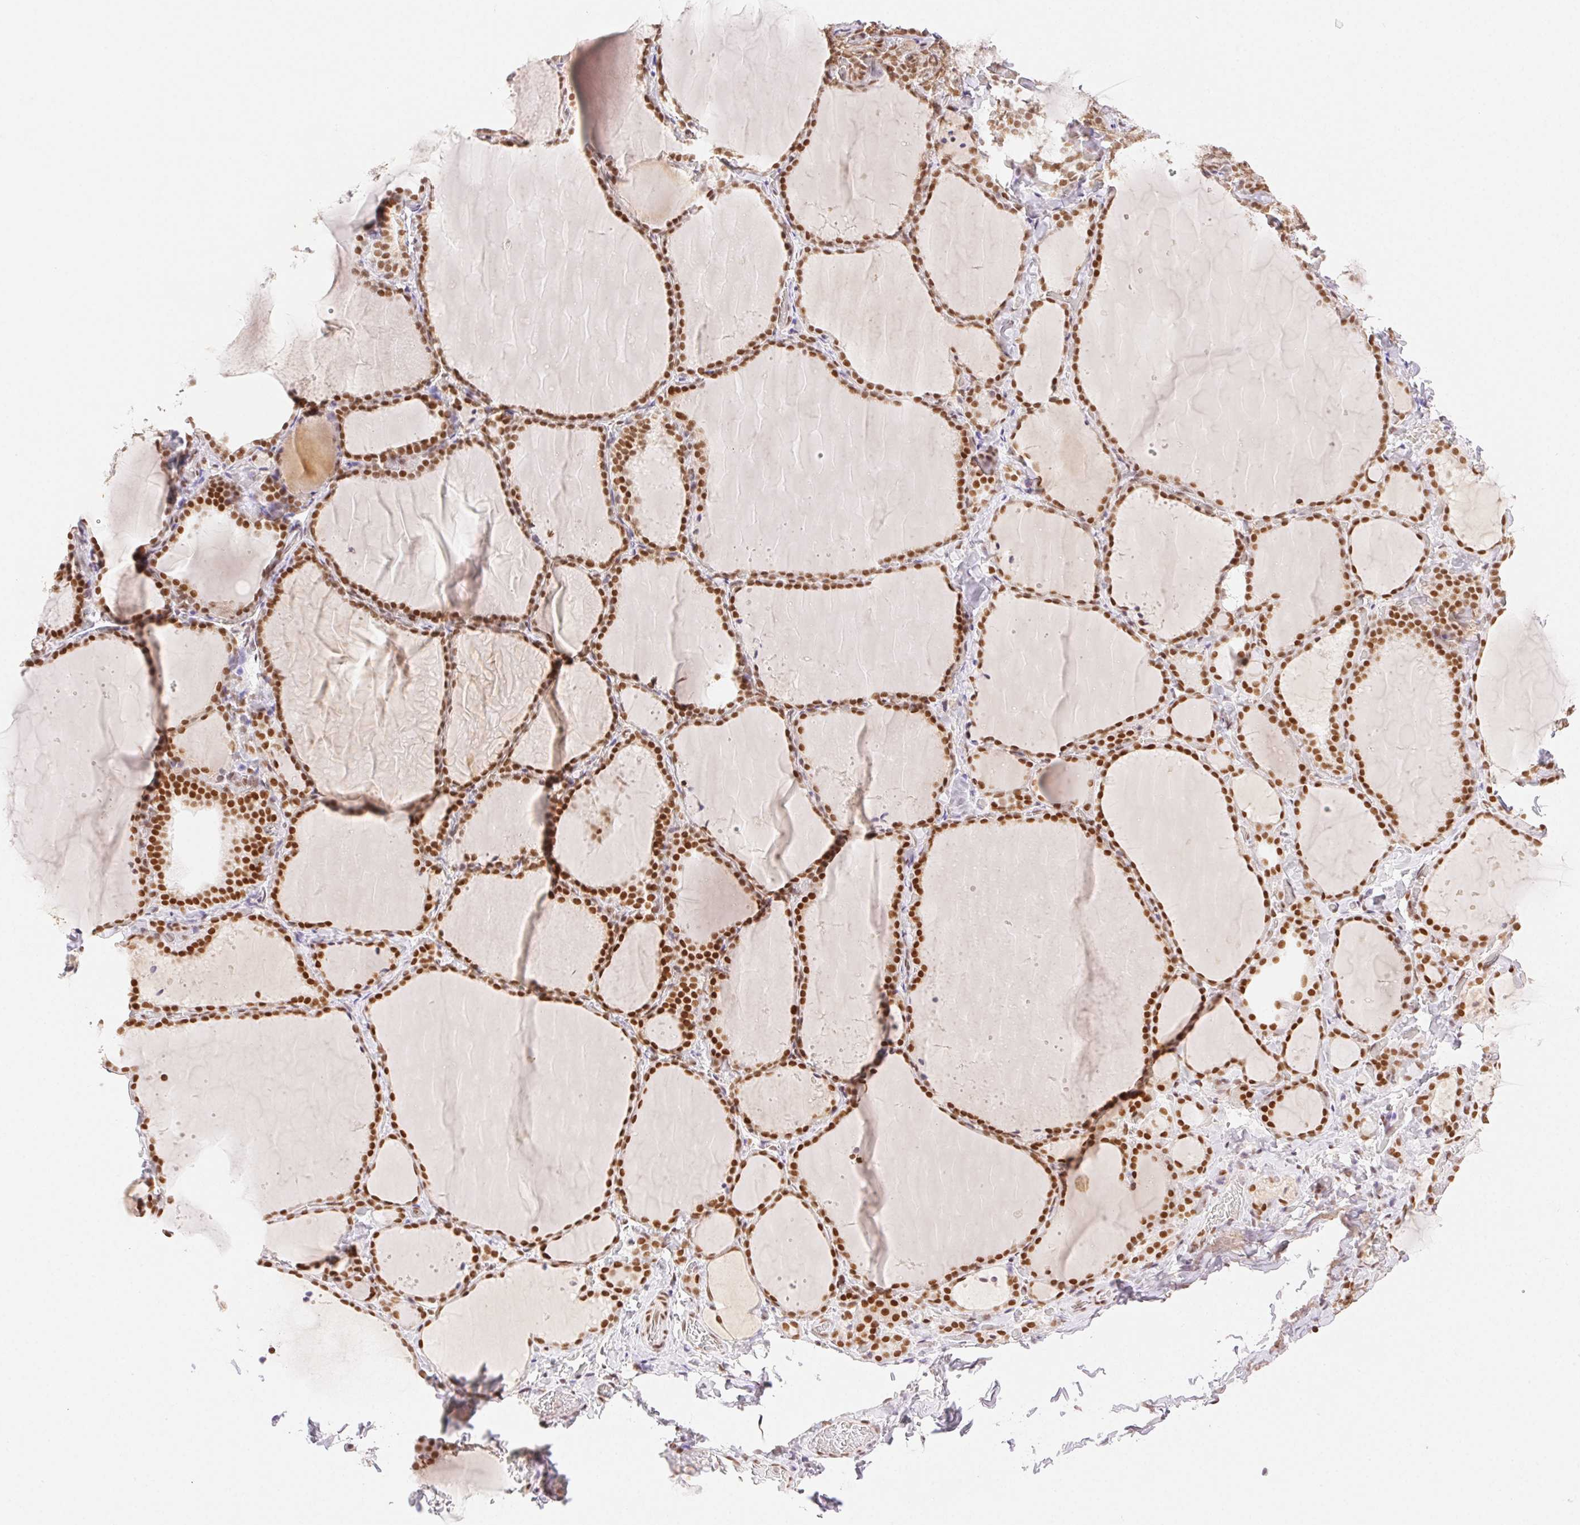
{"staining": {"intensity": "moderate", "quantity": ">75%", "location": "nuclear"}, "tissue": "thyroid gland", "cell_type": "Glandular cells", "image_type": "normal", "snomed": [{"axis": "morphology", "description": "Normal tissue, NOS"}, {"axis": "topography", "description": "Thyroid gland"}], "caption": "Moderate nuclear positivity for a protein is present in approximately >75% of glandular cells of normal thyroid gland using IHC.", "gene": "H2AZ1", "patient": {"sex": "female", "age": 22}}